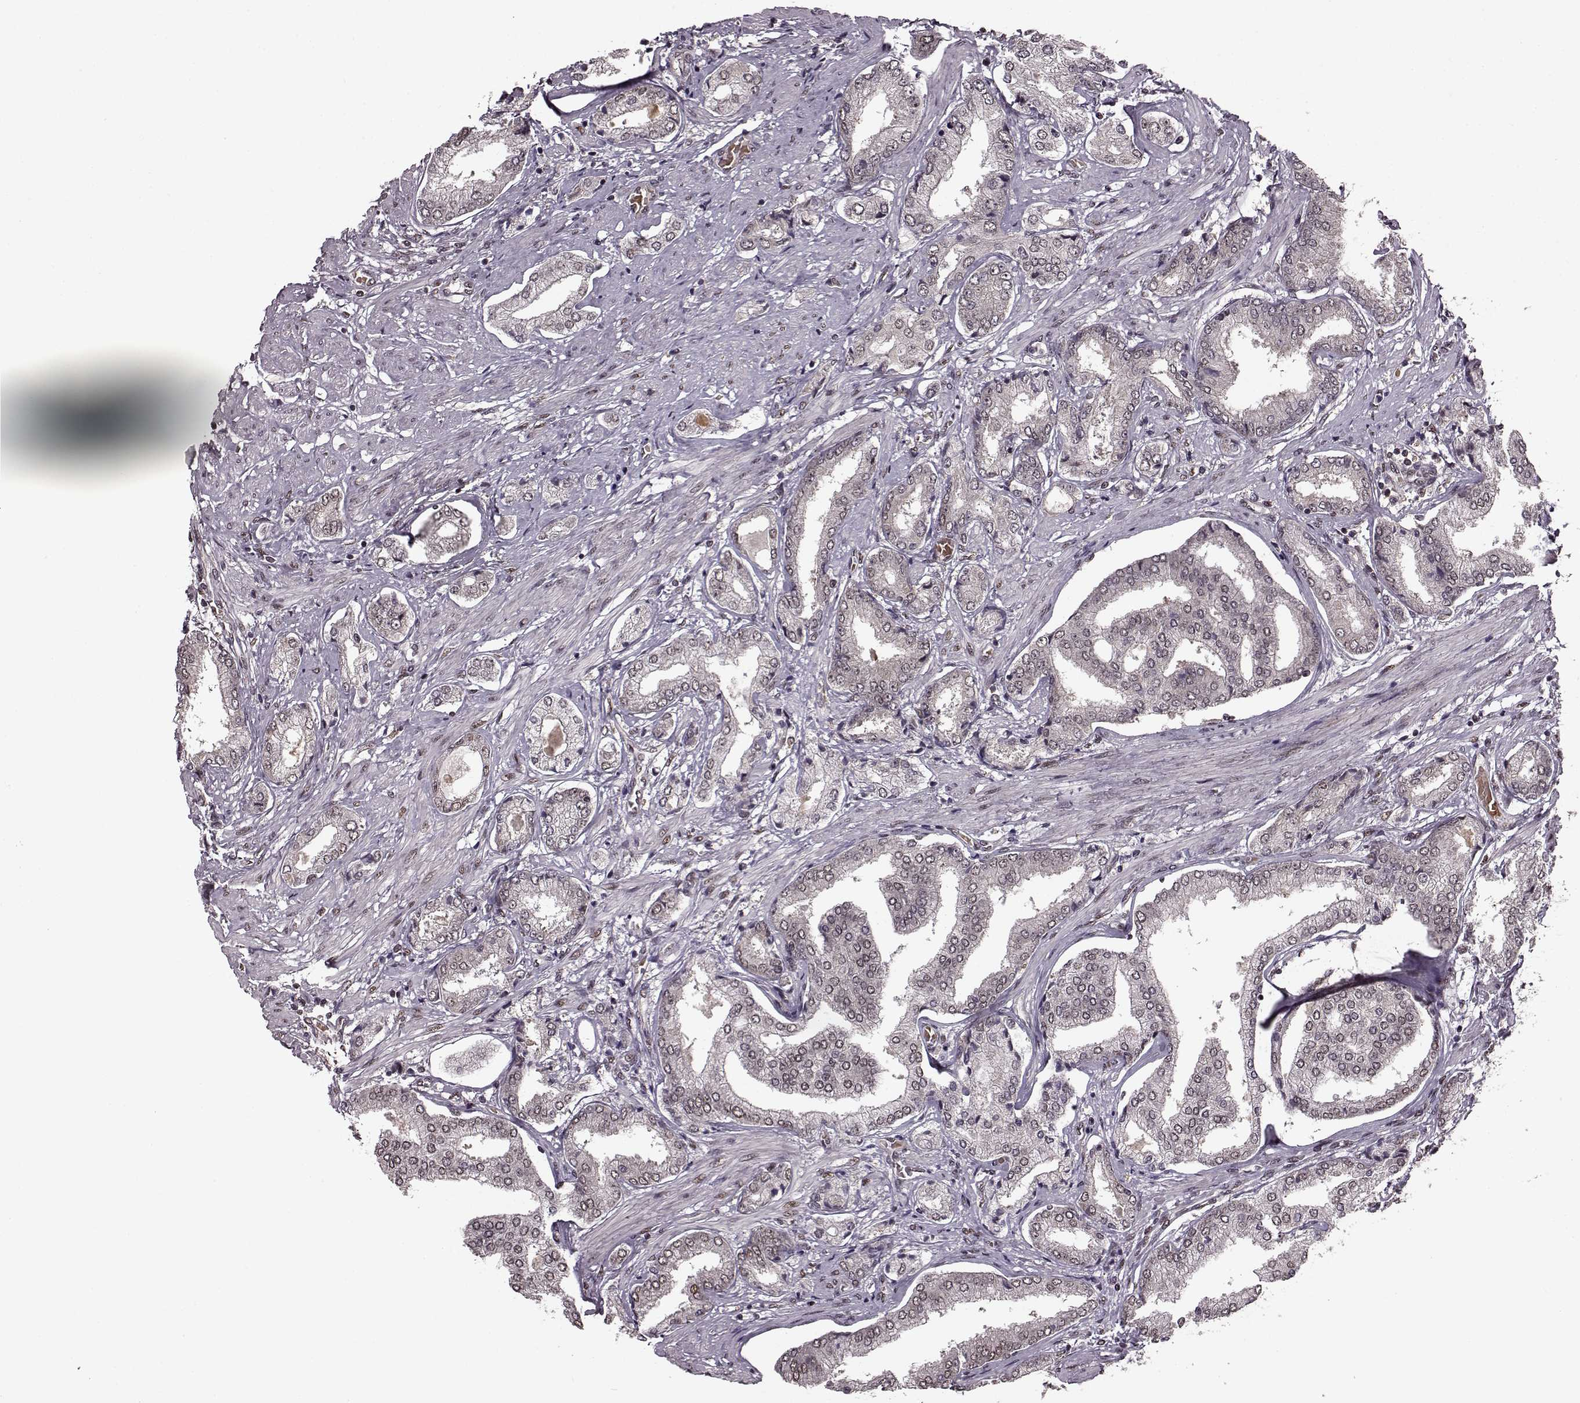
{"staining": {"intensity": "weak", "quantity": ">75%", "location": "nuclear"}, "tissue": "prostate cancer", "cell_type": "Tumor cells", "image_type": "cancer", "snomed": [{"axis": "morphology", "description": "Adenocarcinoma, NOS"}, {"axis": "topography", "description": "Prostate"}], "caption": "Approximately >75% of tumor cells in human prostate adenocarcinoma show weak nuclear protein positivity as visualized by brown immunohistochemical staining.", "gene": "FTO", "patient": {"sex": "male", "age": 63}}